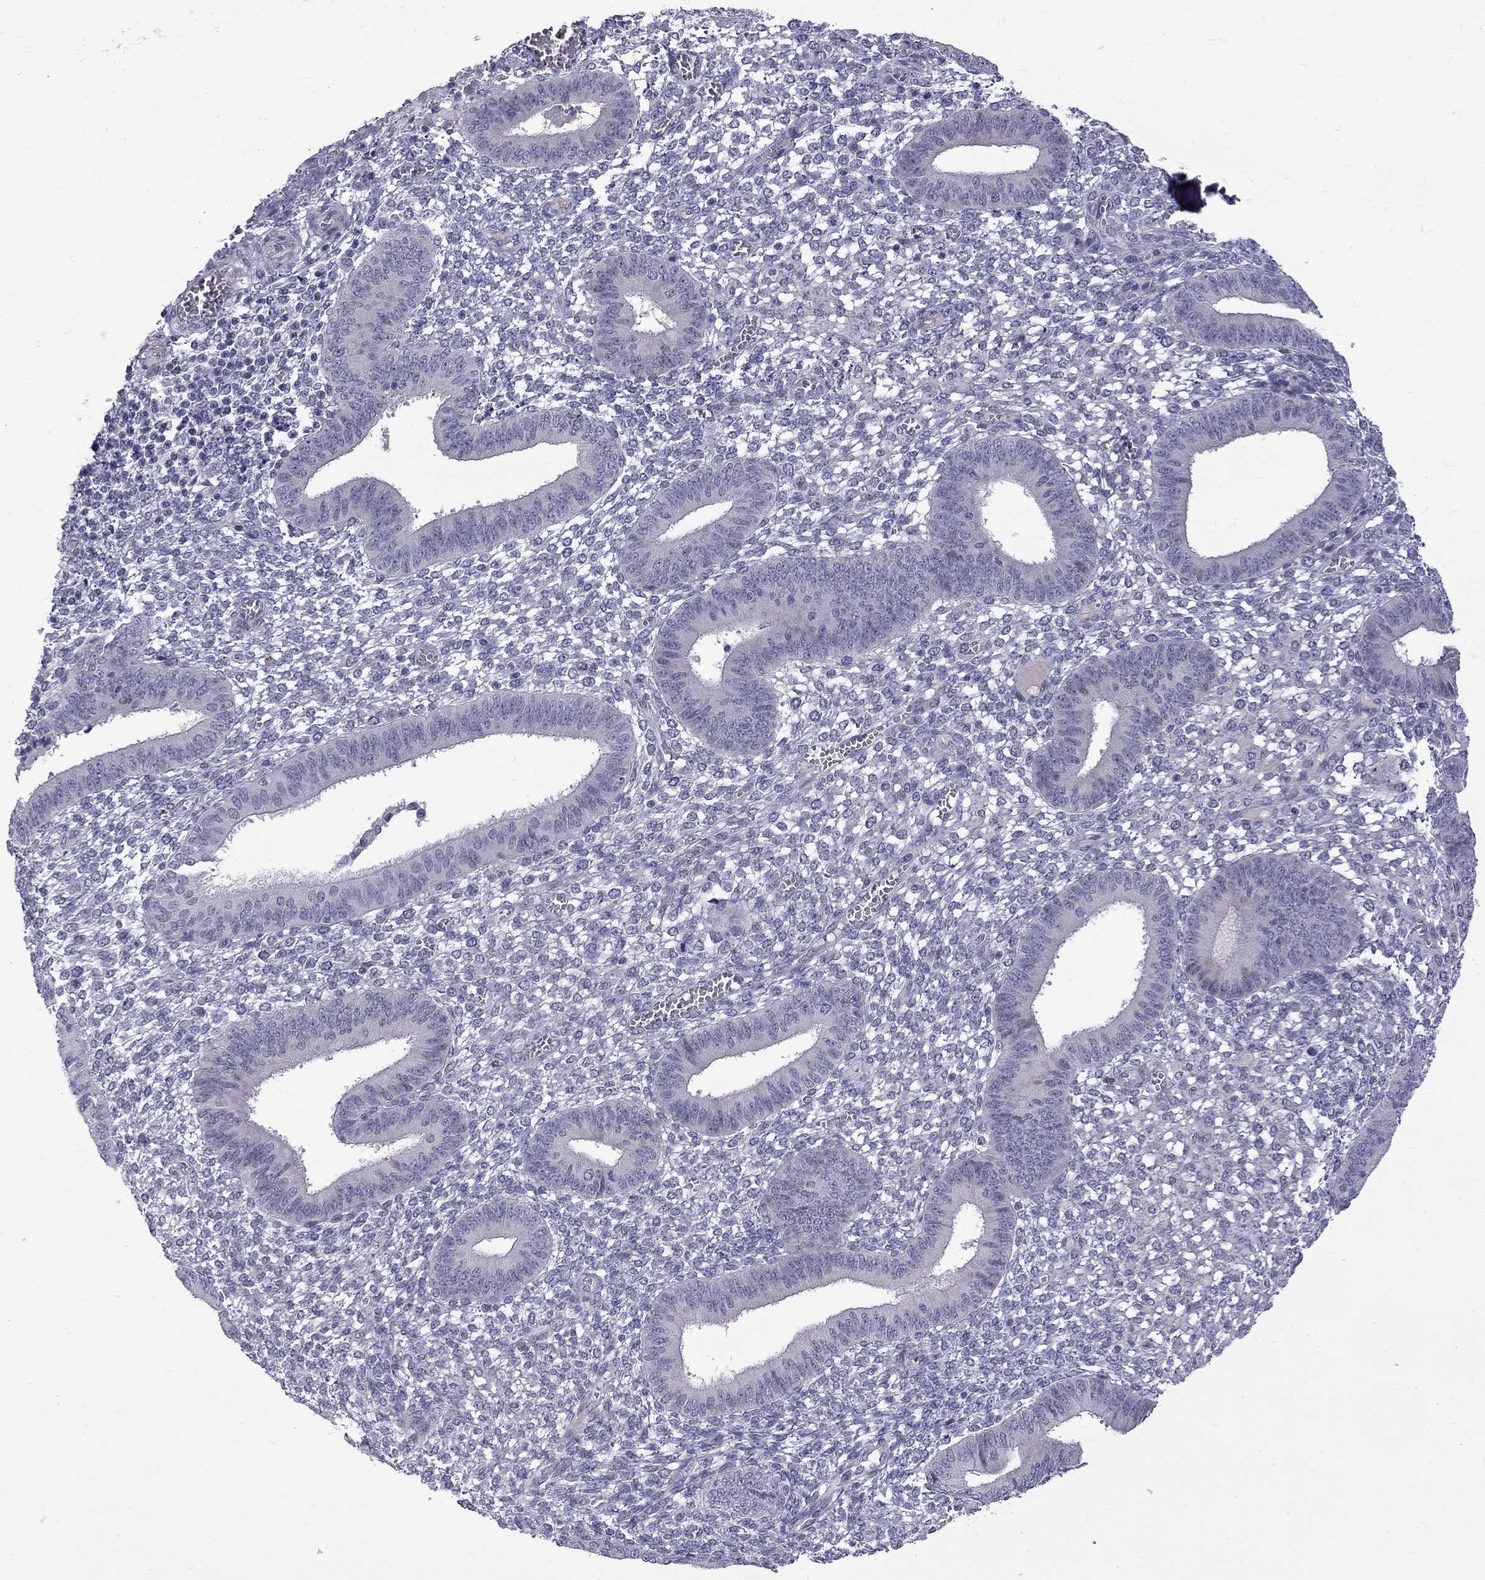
{"staining": {"intensity": "negative", "quantity": "none", "location": "none"}, "tissue": "endometrium", "cell_type": "Cells in endometrial stroma", "image_type": "normal", "snomed": [{"axis": "morphology", "description": "Normal tissue, NOS"}, {"axis": "topography", "description": "Endometrium"}], "caption": "The histopathology image demonstrates no staining of cells in endometrial stroma in normal endometrium. (DAB (3,3'-diaminobenzidine) immunohistochemistry (IHC) with hematoxylin counter stain).", "gene": "RTL9", "patient": {"sex": "female", "age": 42}}